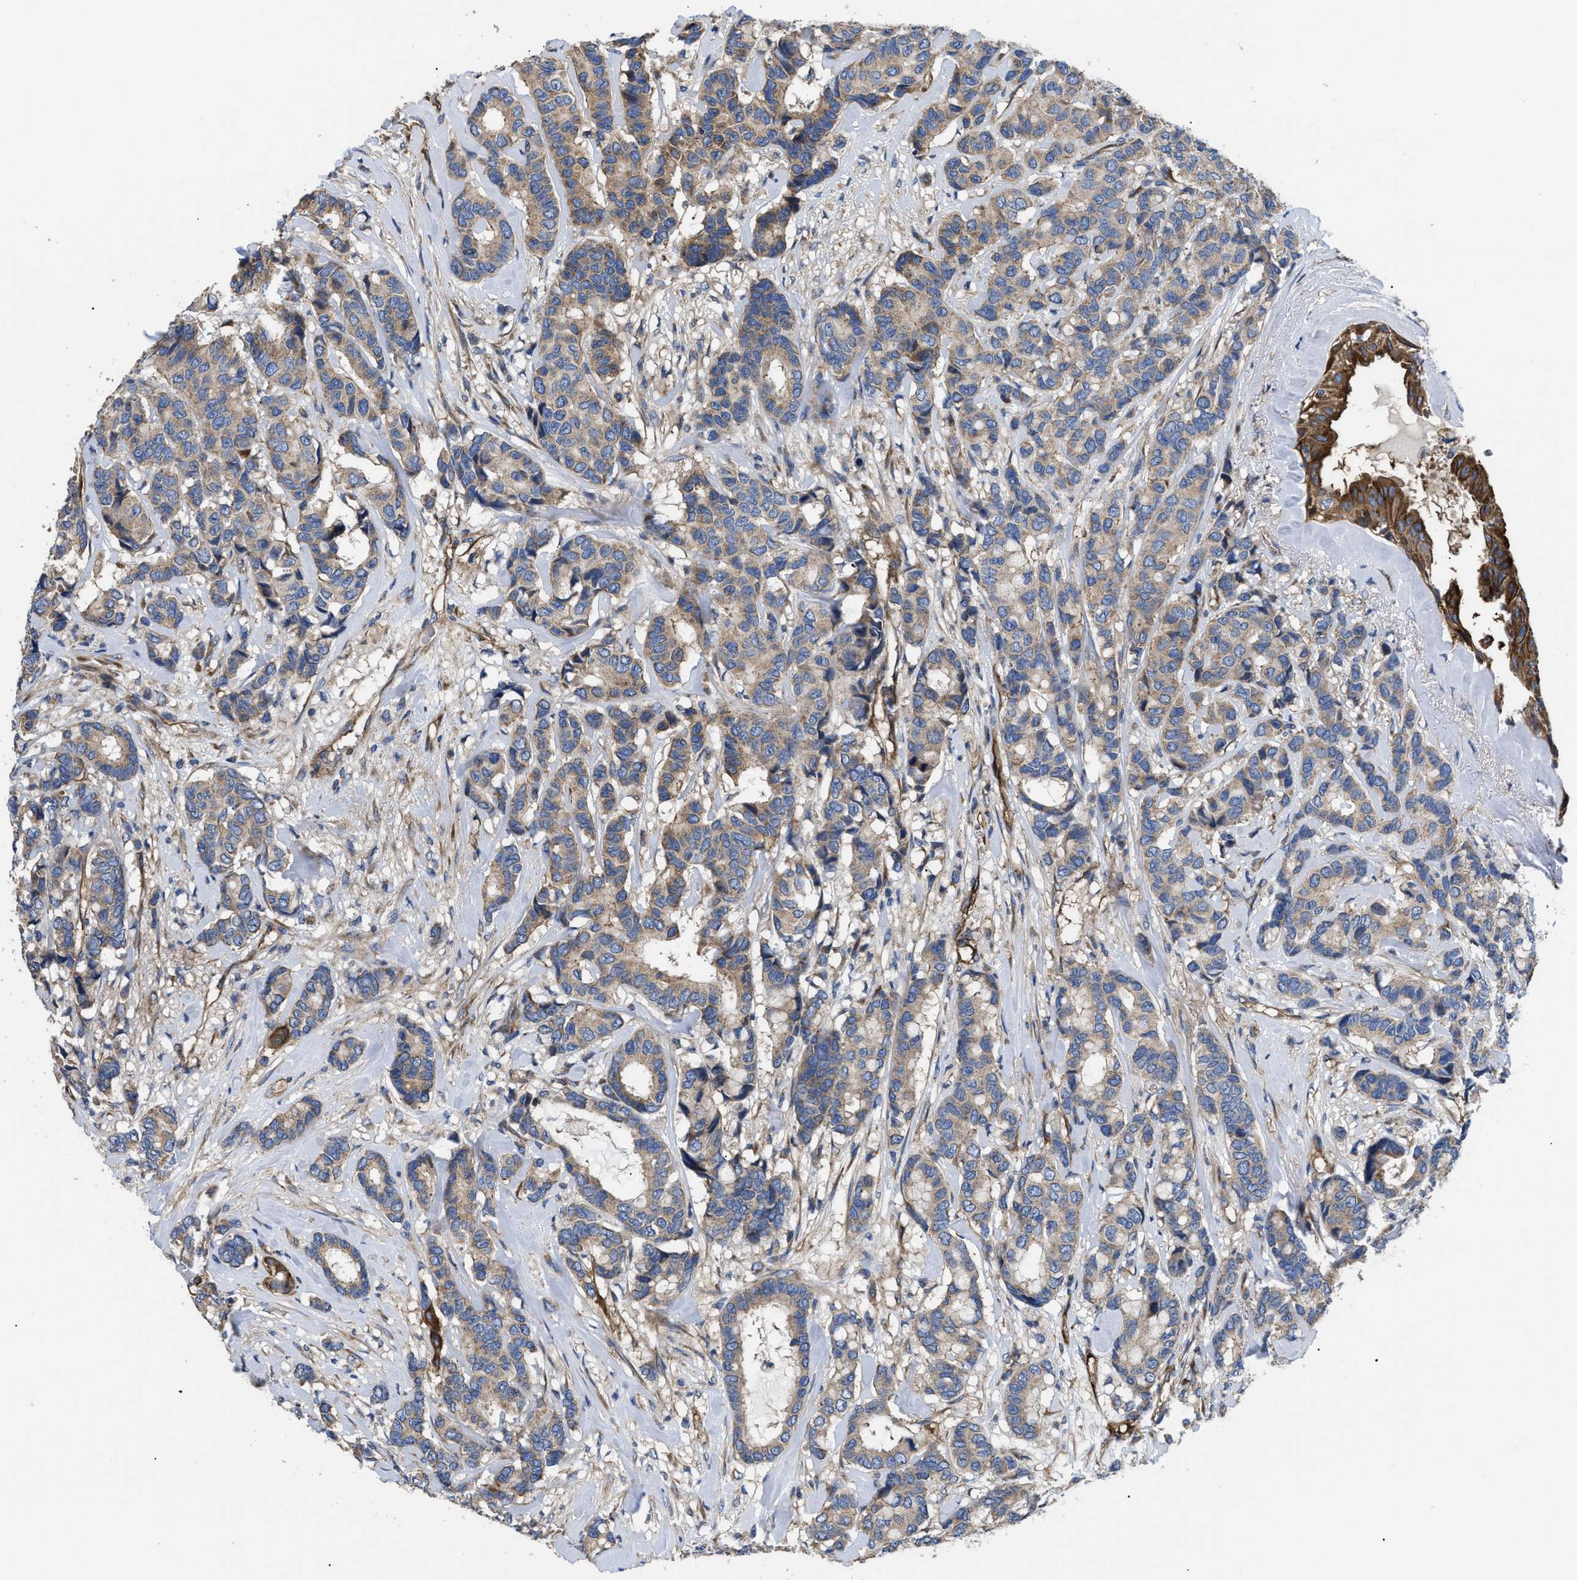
{"staining": {"intensity": "weak", "quantity": ">75%", "location": "cytoplasmic/membranous"}, "tissue": "breast cancer", "cell_type": "Tumor cells", "image_type": "cancer", "snomed": [{"axis": "morphology", "description": "Duct carcinoma"}, {"axis": "topography", "description": "Breast"}], "caption": "Immunohistochemical staining of intraductal carcinoma (breast) shows low levels of weak cytoplasmic/membranous positivity in about >75% of tumor cells.", "gene": "NT5E", "patient": {"sex": "female", "age": 87}}